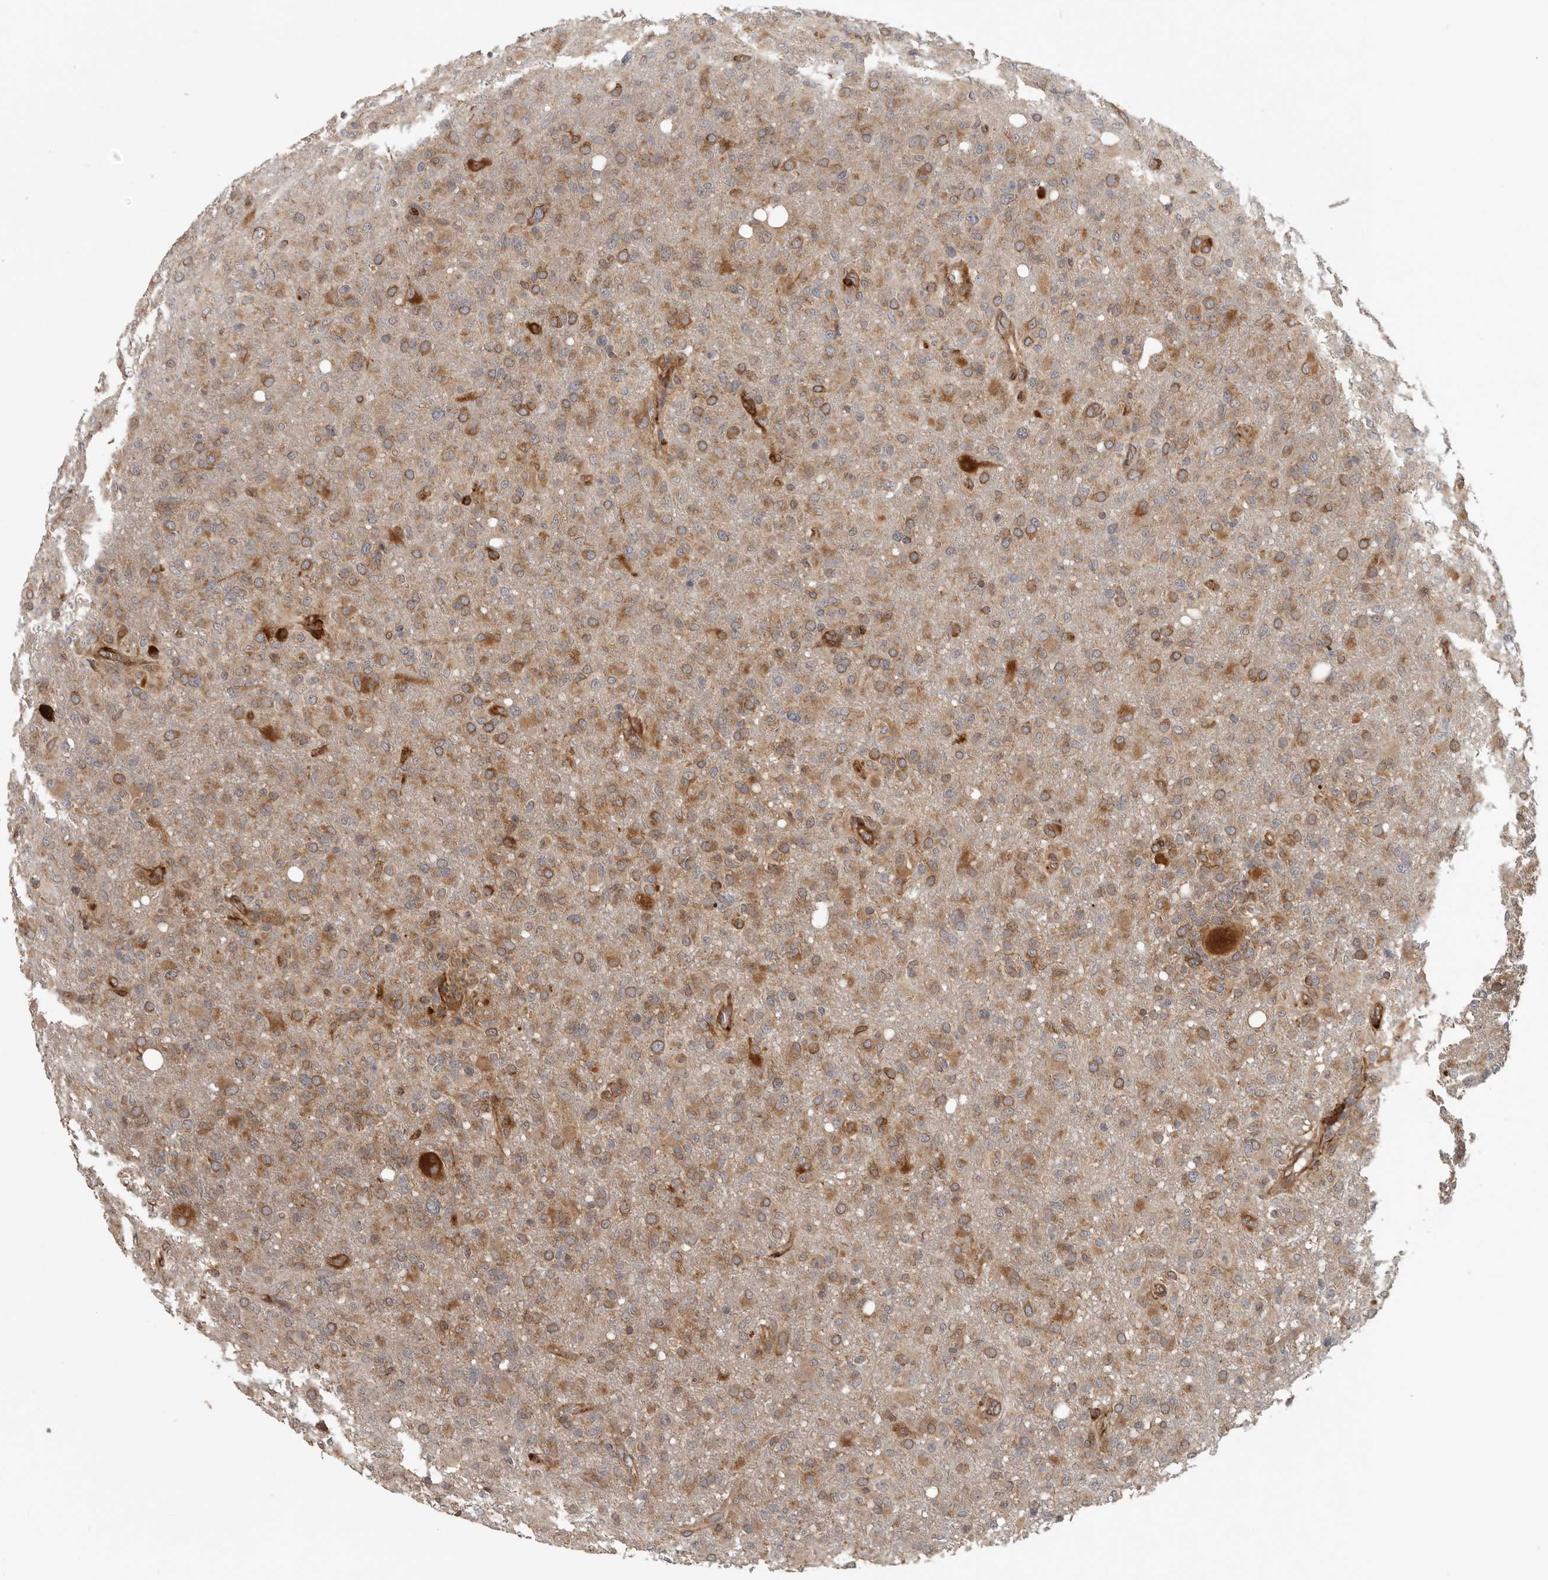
{"staining": {"intensity": "moderate", "quantity": ">75%", "location": "cytoplasmic/membranous"}, "tissue": "glioma", "cell_type": "Tumor cells", "image_type": "cancer", "snomed": [{"axis": "morphology", "description": "Glioma, malignant, High grade"}, {"axis": "topography", "description": "Brain"}], "caption": "Immunohistochemical staining of human malignant glioma (high-grade) displays medium levels of moderate cytoplasmic/membranous expression in about >75% of tumor cells.", "gene": "CEP350", "patient": {"sex": "female", "age": 57}}